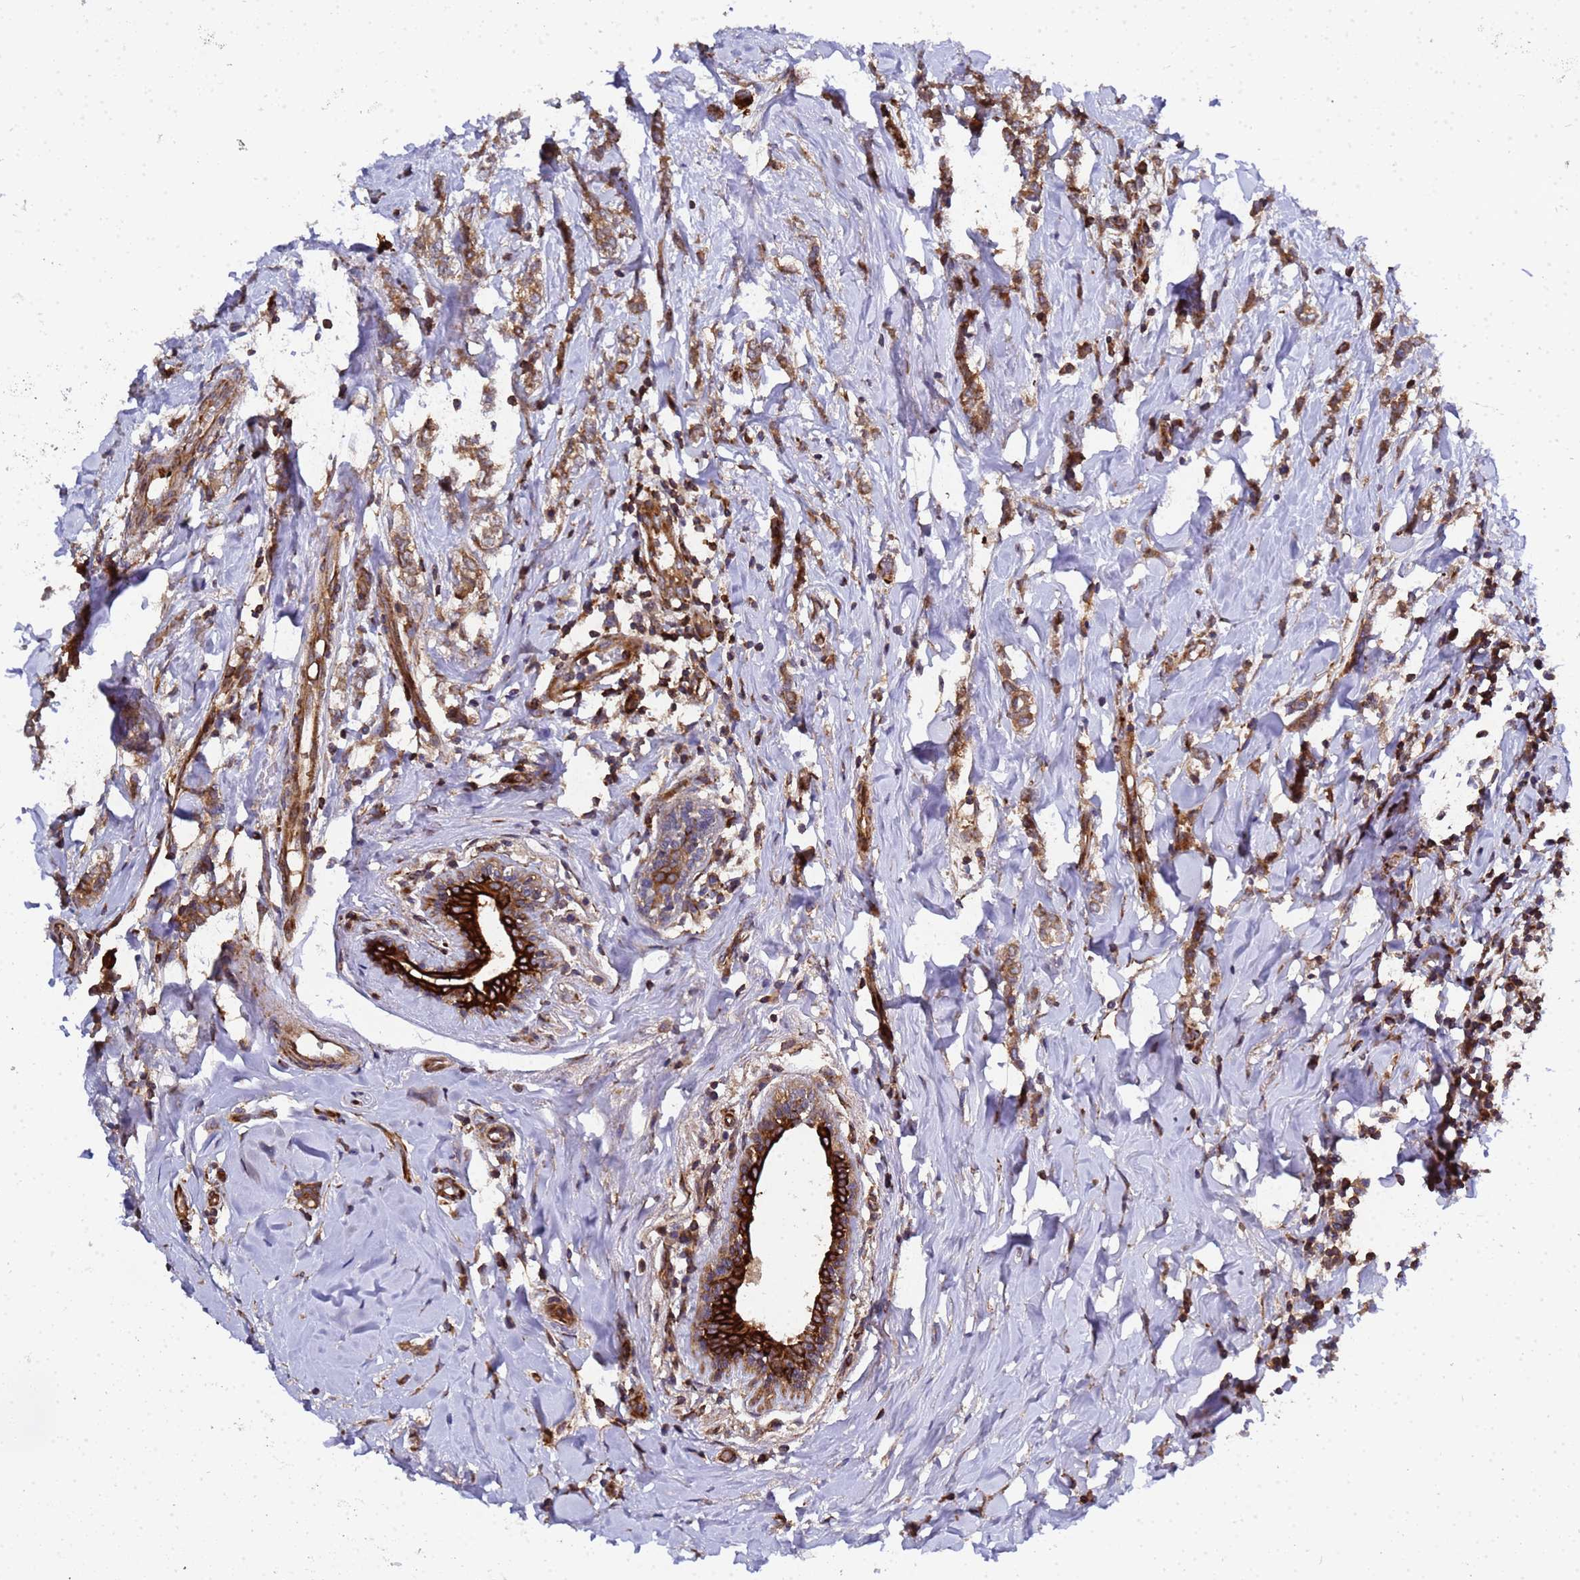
{"staining": {"intensity": "moderate", "quantity": ">75%", "location": "cytoplasmic/membranous"}, "tissue": "breast cancer", "cell_type": "Tumor cells", "image_type": "cancer", "snomed": [{"axis": "morphology", "description": "Normal tissue, NOS"}, {"axis": "morphology", "description": "Lobular carcinoma"}, {"axis": "topography", "description": "Breast"}], "caption": "Breast lobular carcinoma tissue demonstrates moderate cytoplasmic/membranous staining in approximately >75% of tumor cells", "gene": "MOCS1", "patient": {"sex": "female", "age": 47}}